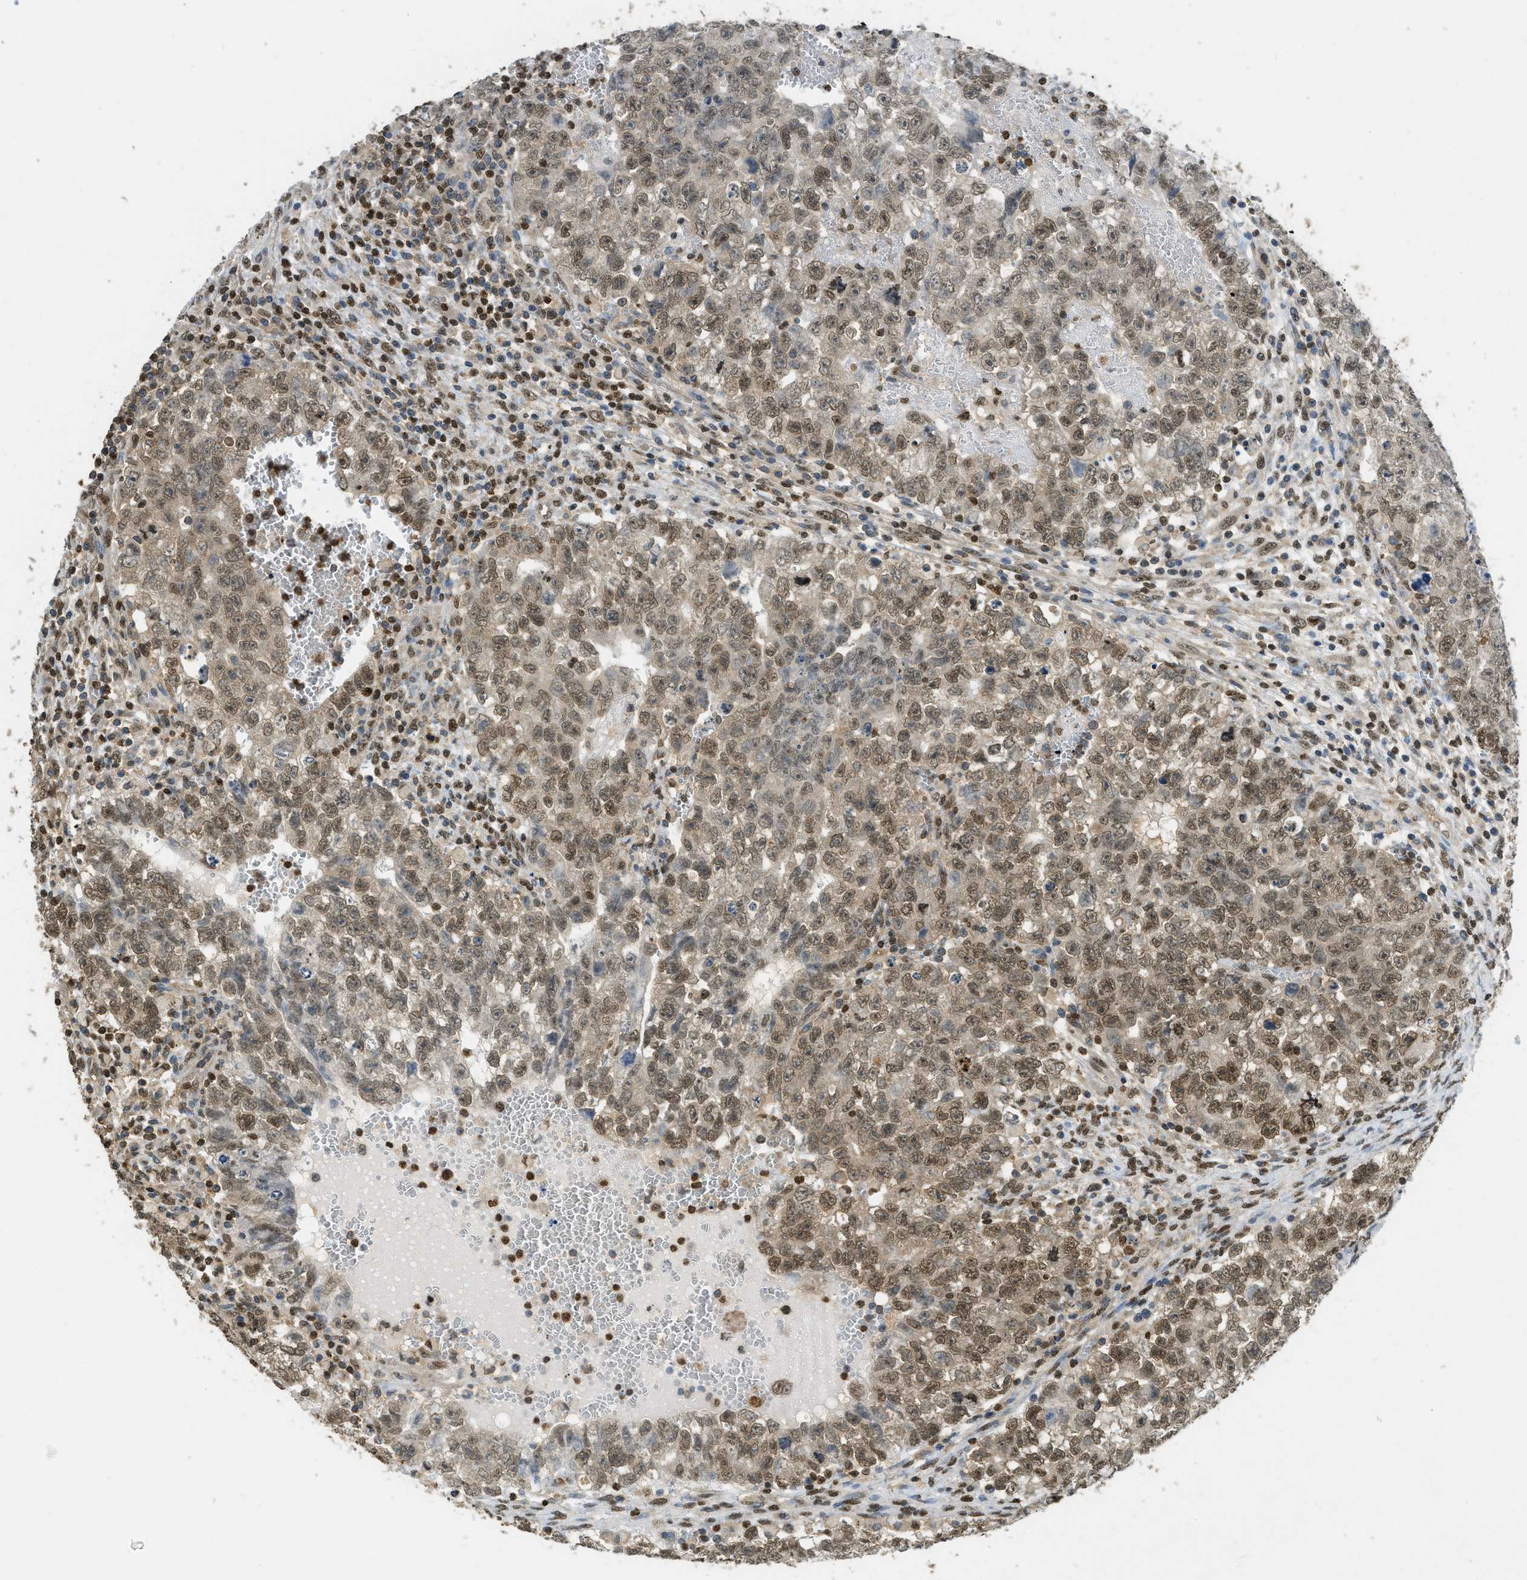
{"staining": {"intensity": "weak", "quantity": ">75%", "location": "nuclear"}, "tissue": "testis cancer", "cell_type": "Tumor cells", "image_type": "cancer", "snomed": [{"axis": "morphology", "description": "Seminoma, NOS"}, {"axis": "morphology", "description": "Carcinoma, Embryonal, NOS"}, {"axis": "topography", "description": "Testis"}], "caption": "Immunohistochemistry (IHC) micrograph of embryonal carcinoma (testis) stained for a protein (brown), which shows low levels of weak nuclear positivity in approximately >75% of tumor cells.", "gene": "NR5A2", "patient": {"sex": "male", "age": 38}}